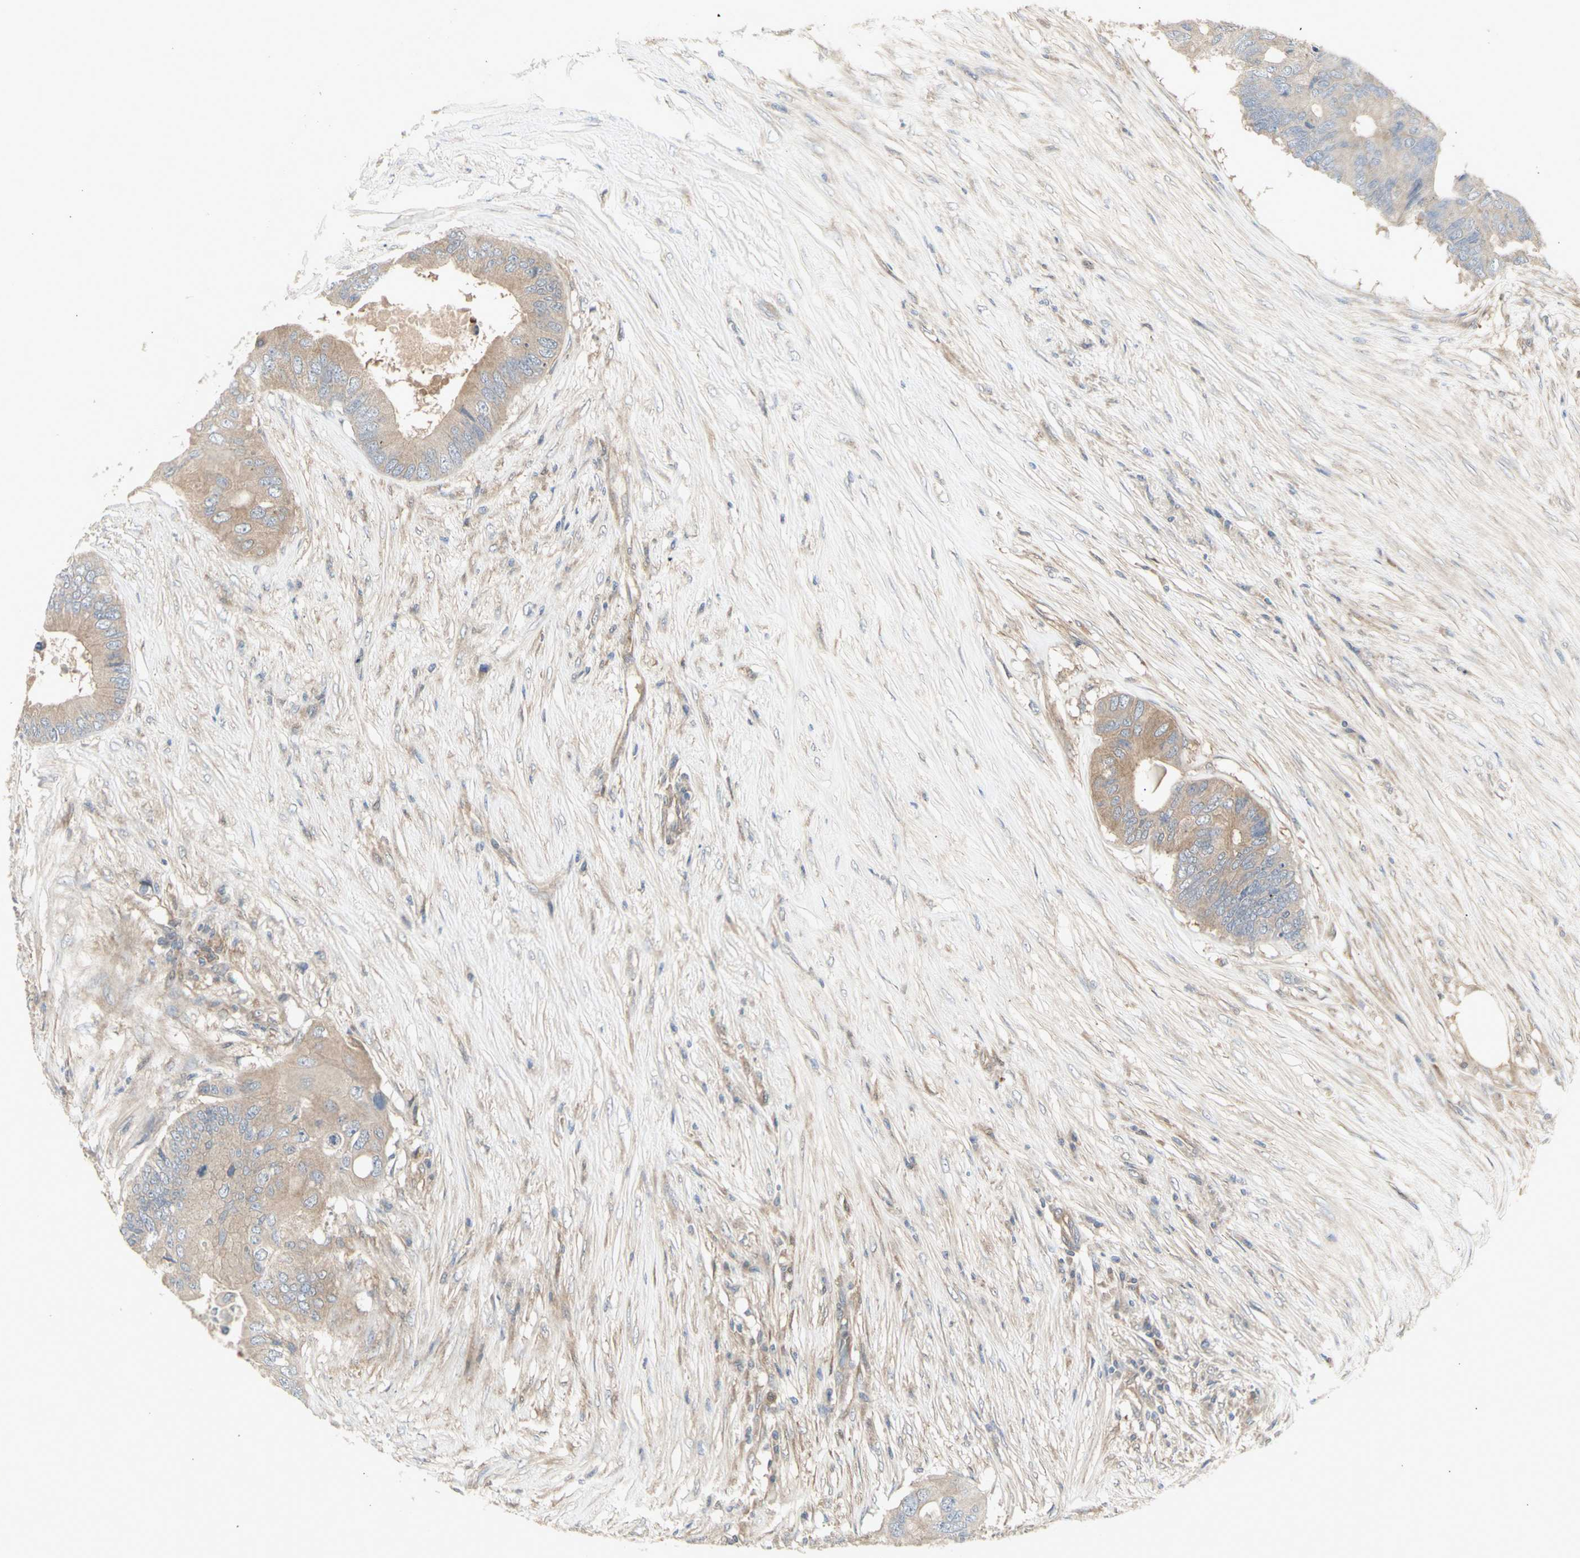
{"staining": {"intensity": "weak", "quantity": ">75%", "location": "cytoplasmic/membranous"}, "tissue": "colorectal cancer", "cell_type": "Tumor cells", "image_type": "cancer", "snomed": [{"axis": "morphology", "description": "Adenocarcinoma, NOS"}, {"axis": "topography", "description": "Colon"}], "caption": "Adenocarcinoma (colorectal) tissue displays weak cytoplasmic/membranous expression in approximately >75% of tumor cells", "gene": "CHURC1-FNTB", "patient": {"sex": "male", "age": 71}}